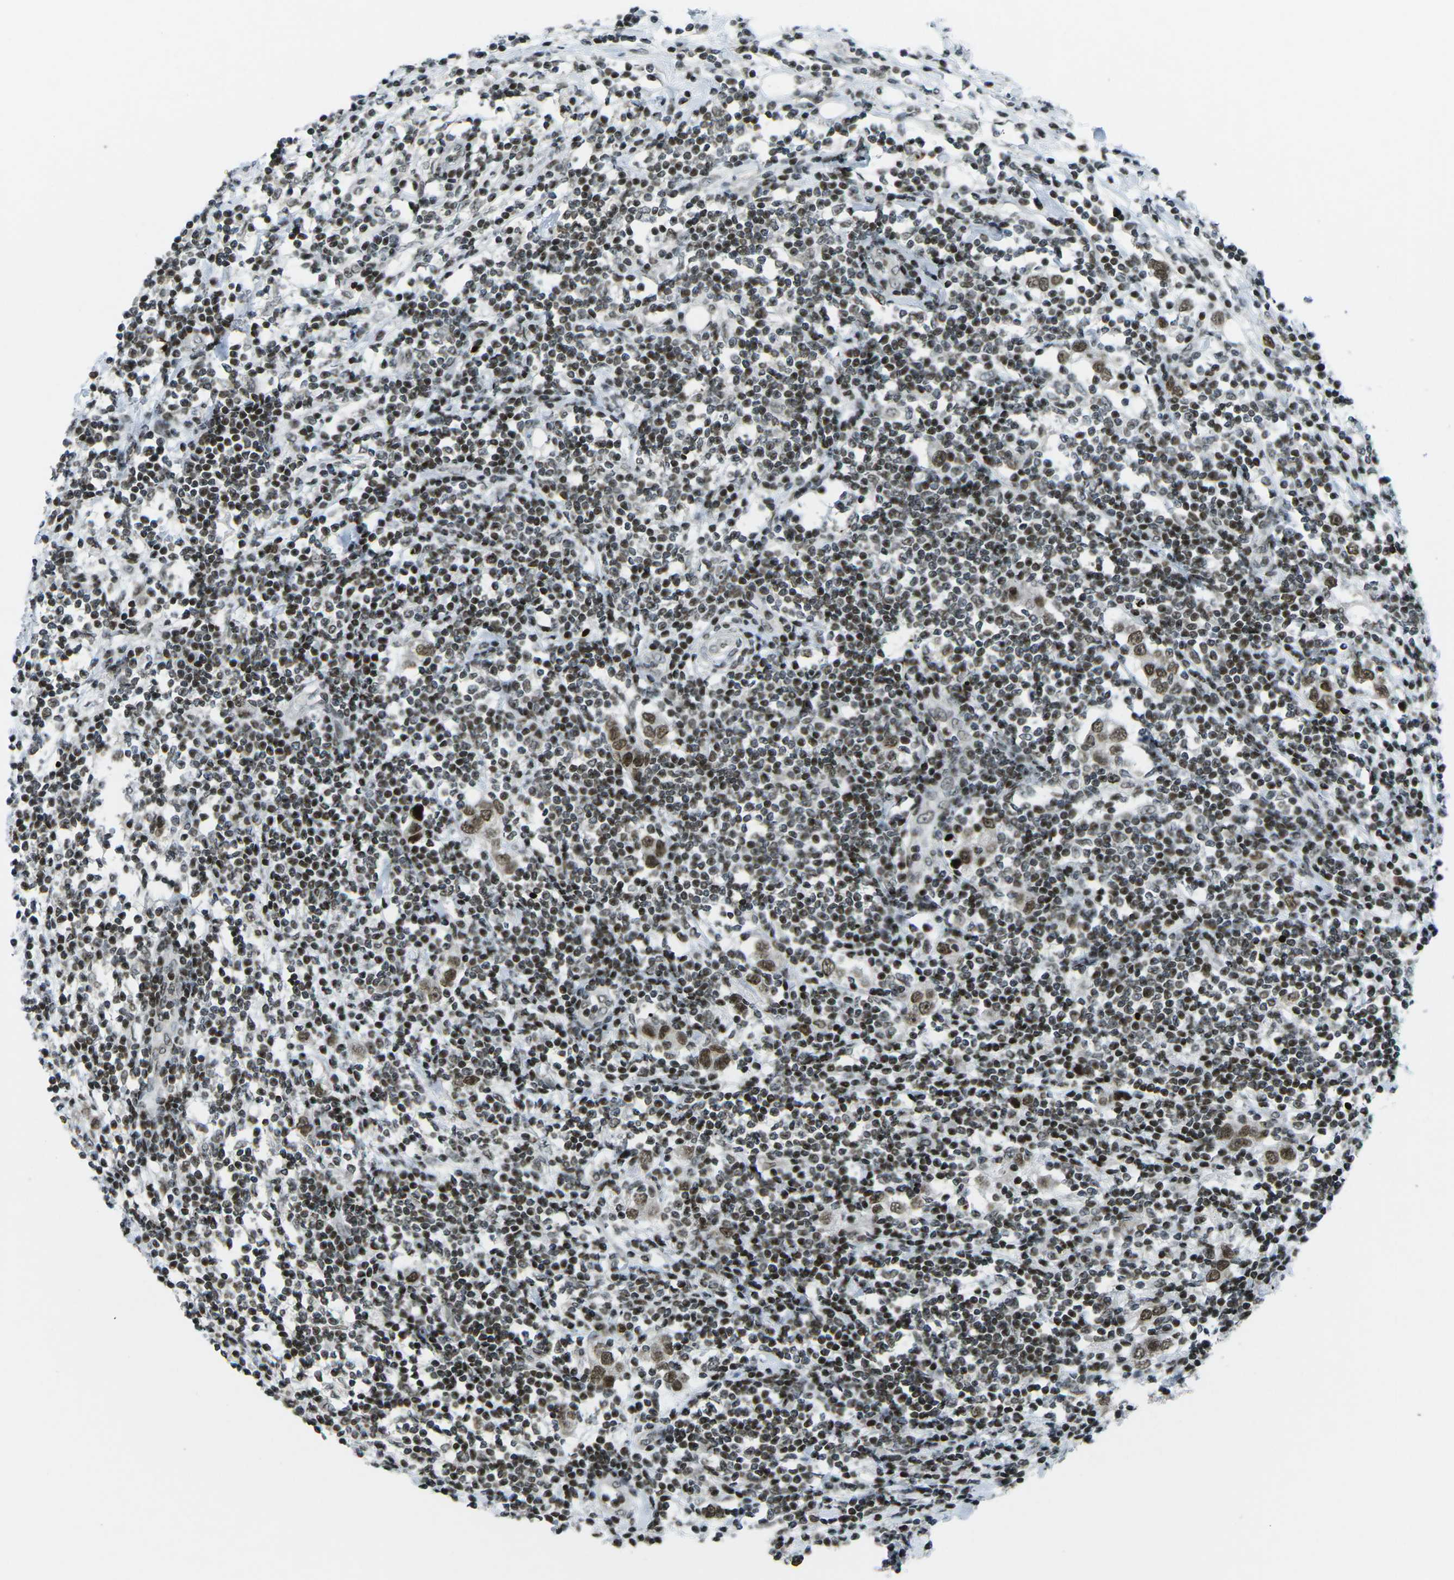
{"staining": {"intensity": "strong", "quantity": ">75%", "location": "nuclear"}, "tissue": "breast cancer", "cell_type": "Tumor cells", "image_type": "cancer", "snomed": [{"axis": "morphology", "description": "Duct carcinoma"}, {"axis": "topography", "description": "Breast"}], "caption": "This micrograph reveals intraductal carcinoma (breast) stained with IHC to label a protein in brown. The nuclear of tumor cells show strong positivity for the protein. Nuclei are counter-stained blue.", "gene": "EME1", "patient": {"sex": "female", "age": 50}}